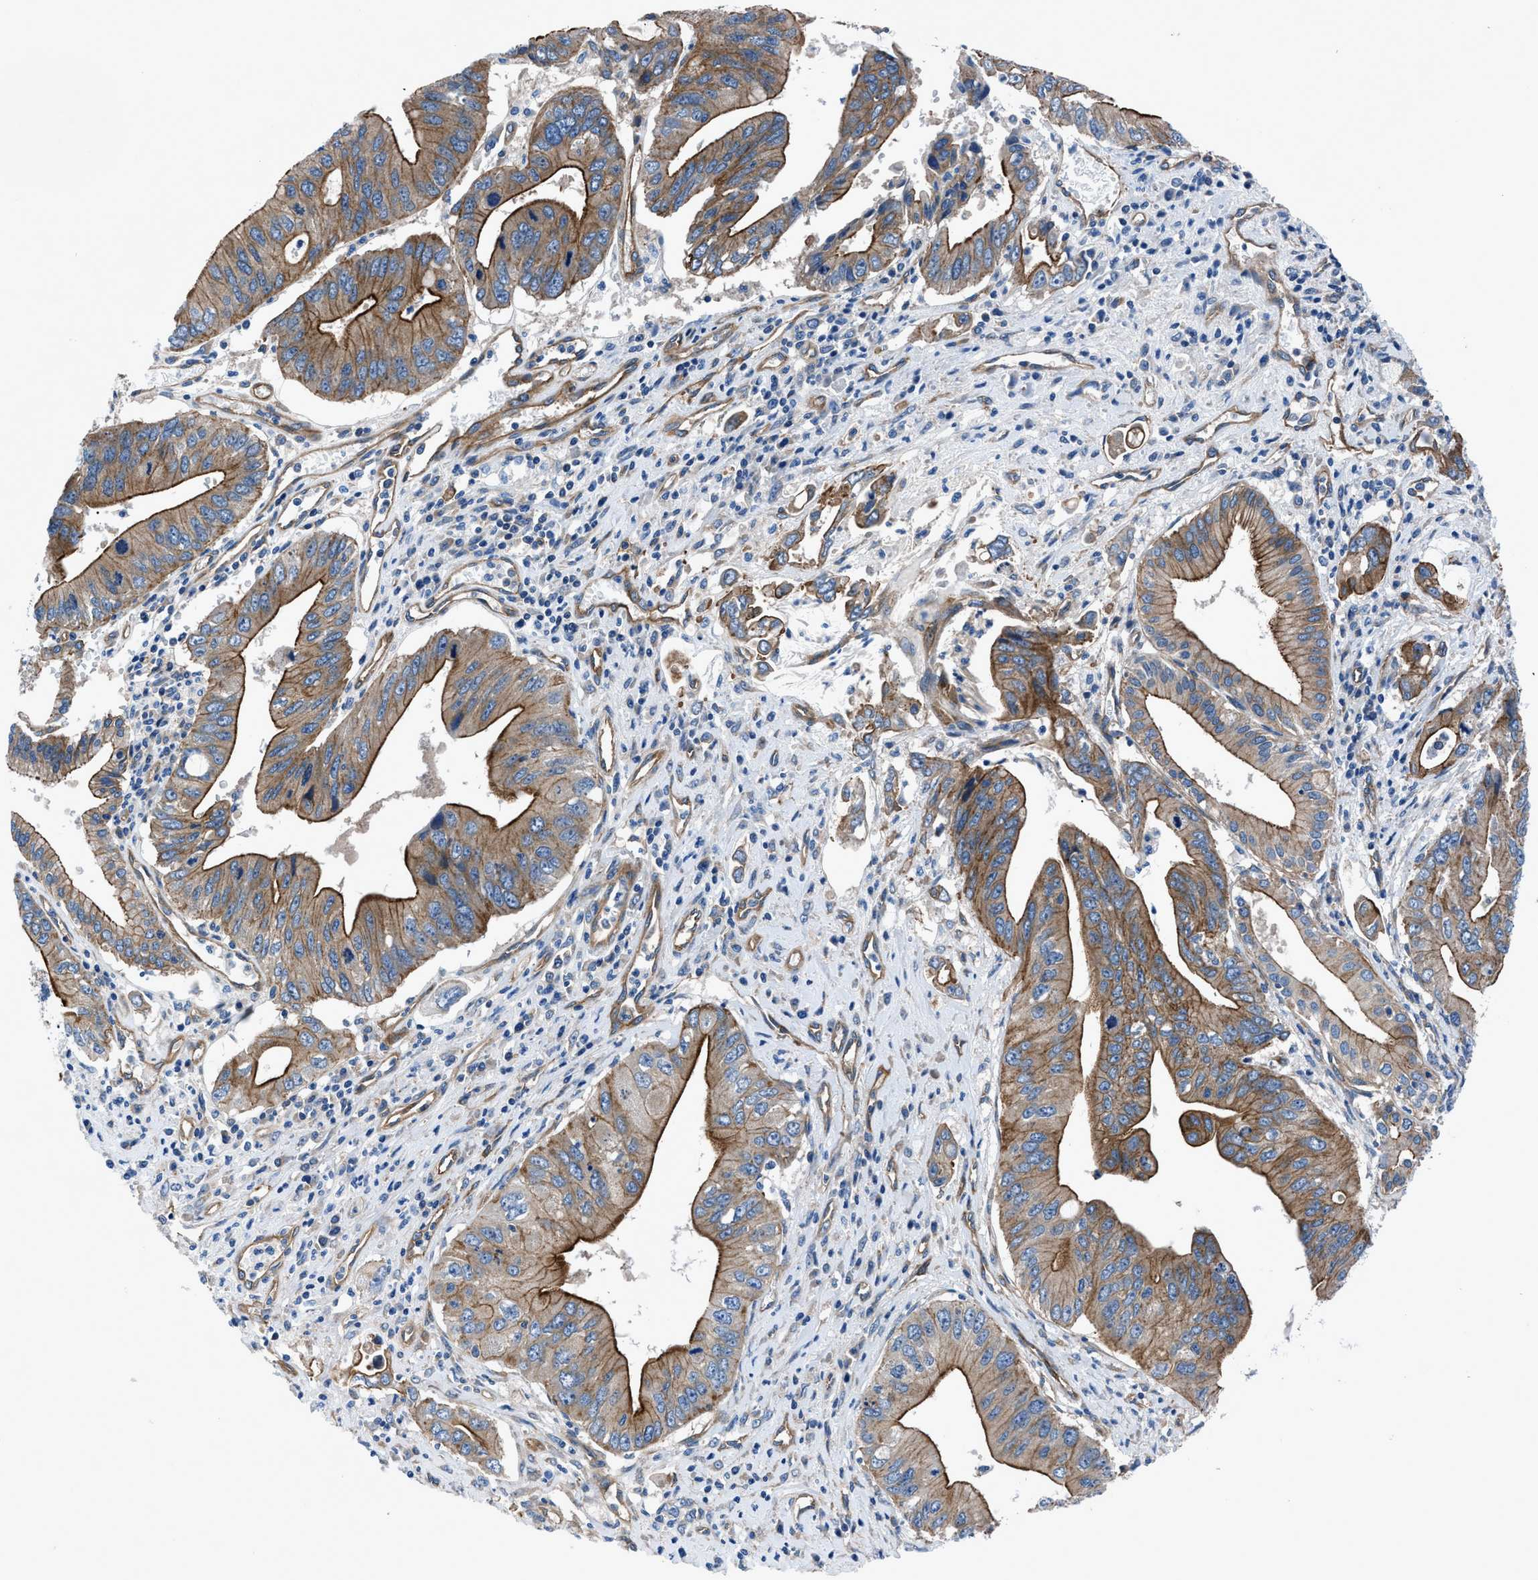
{"staining": {"intensity": "moderate", "quantity": ">75%", "location": "cytoplasmic/membranous"}, "tissue": "pancreatic cancer", "cell_type": "Tumor cells", "image_type": "cancer", "snomed": [{"axis": "morphology", "description": "Adenocarcinoma, NOS"}, {"axis": "topography", "description": "Pancreas"}], "caption": "Immunohistochemistry (IHC) of pancreatic cancer reveals medium levels of moderate cytoplasmic/membranous staining in approximately >75% of tumor cells.", "gene": "TRIP4", "patient": {"sex": "female", "age": 73}}